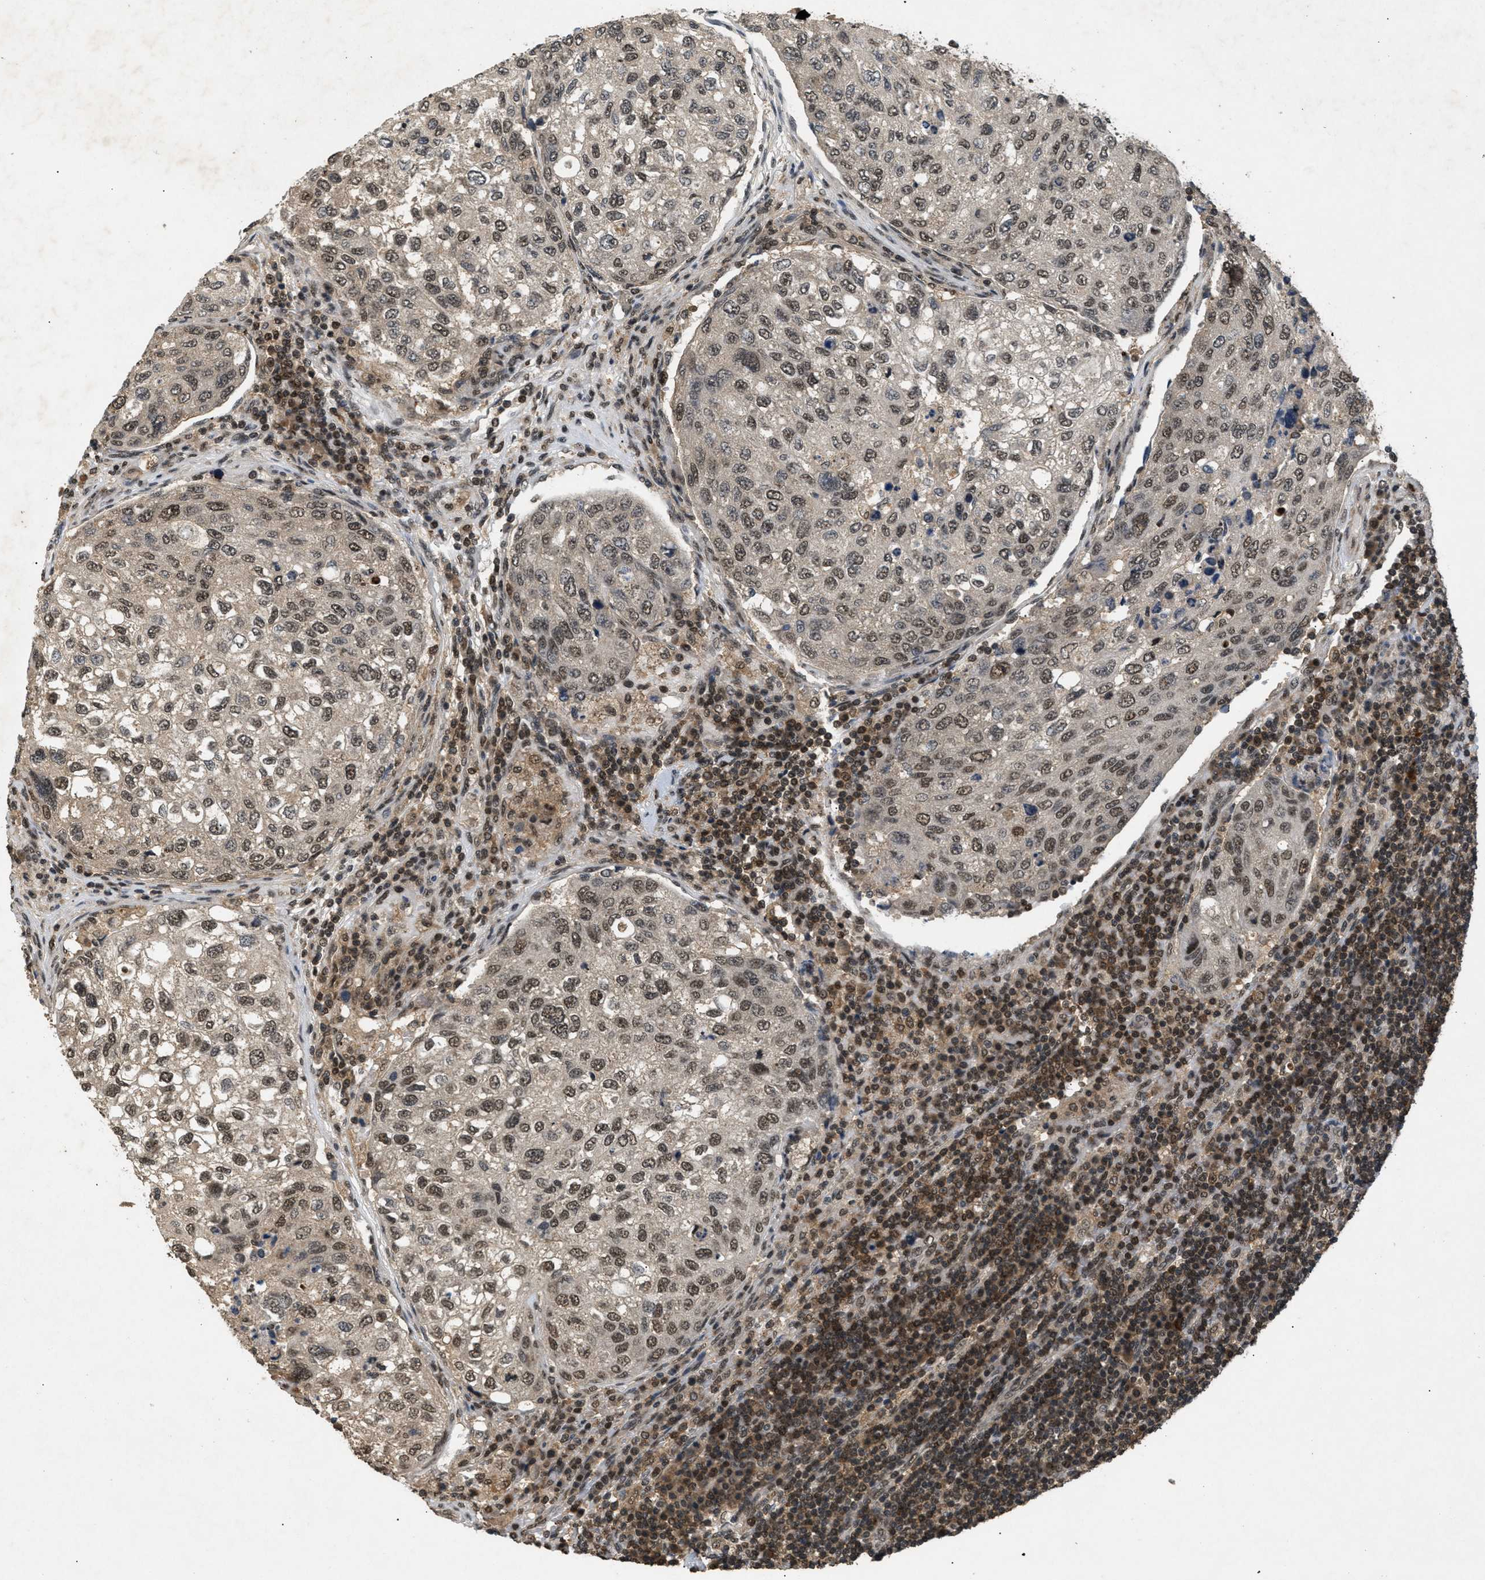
{"staining": {"intensity": "moderate", "quantity": "25%-75%", "location": "nuclear"}, "tissue": "urothelial cancer", "cell_type": "Tumor cells", "image_type": "cancer", "snomed": [{"axis": "morphology", "description": "Urothelial carcinoma, High grade"}, {"axis": "topography", "description": "Lymph node"}, {"axis": "topography", "description": "Urinary bladder"}], "caption": "This photomicrograph demonstrates urothelial cancer stained with immunohistochemistry (IHC) to label a protein in brown. The nuclear of tumor cells show moderate positivity for the protein. Nuclei are counter-stained blue.", "gene": "RBM5", "patient": {"sex": "male", "age": 51}}